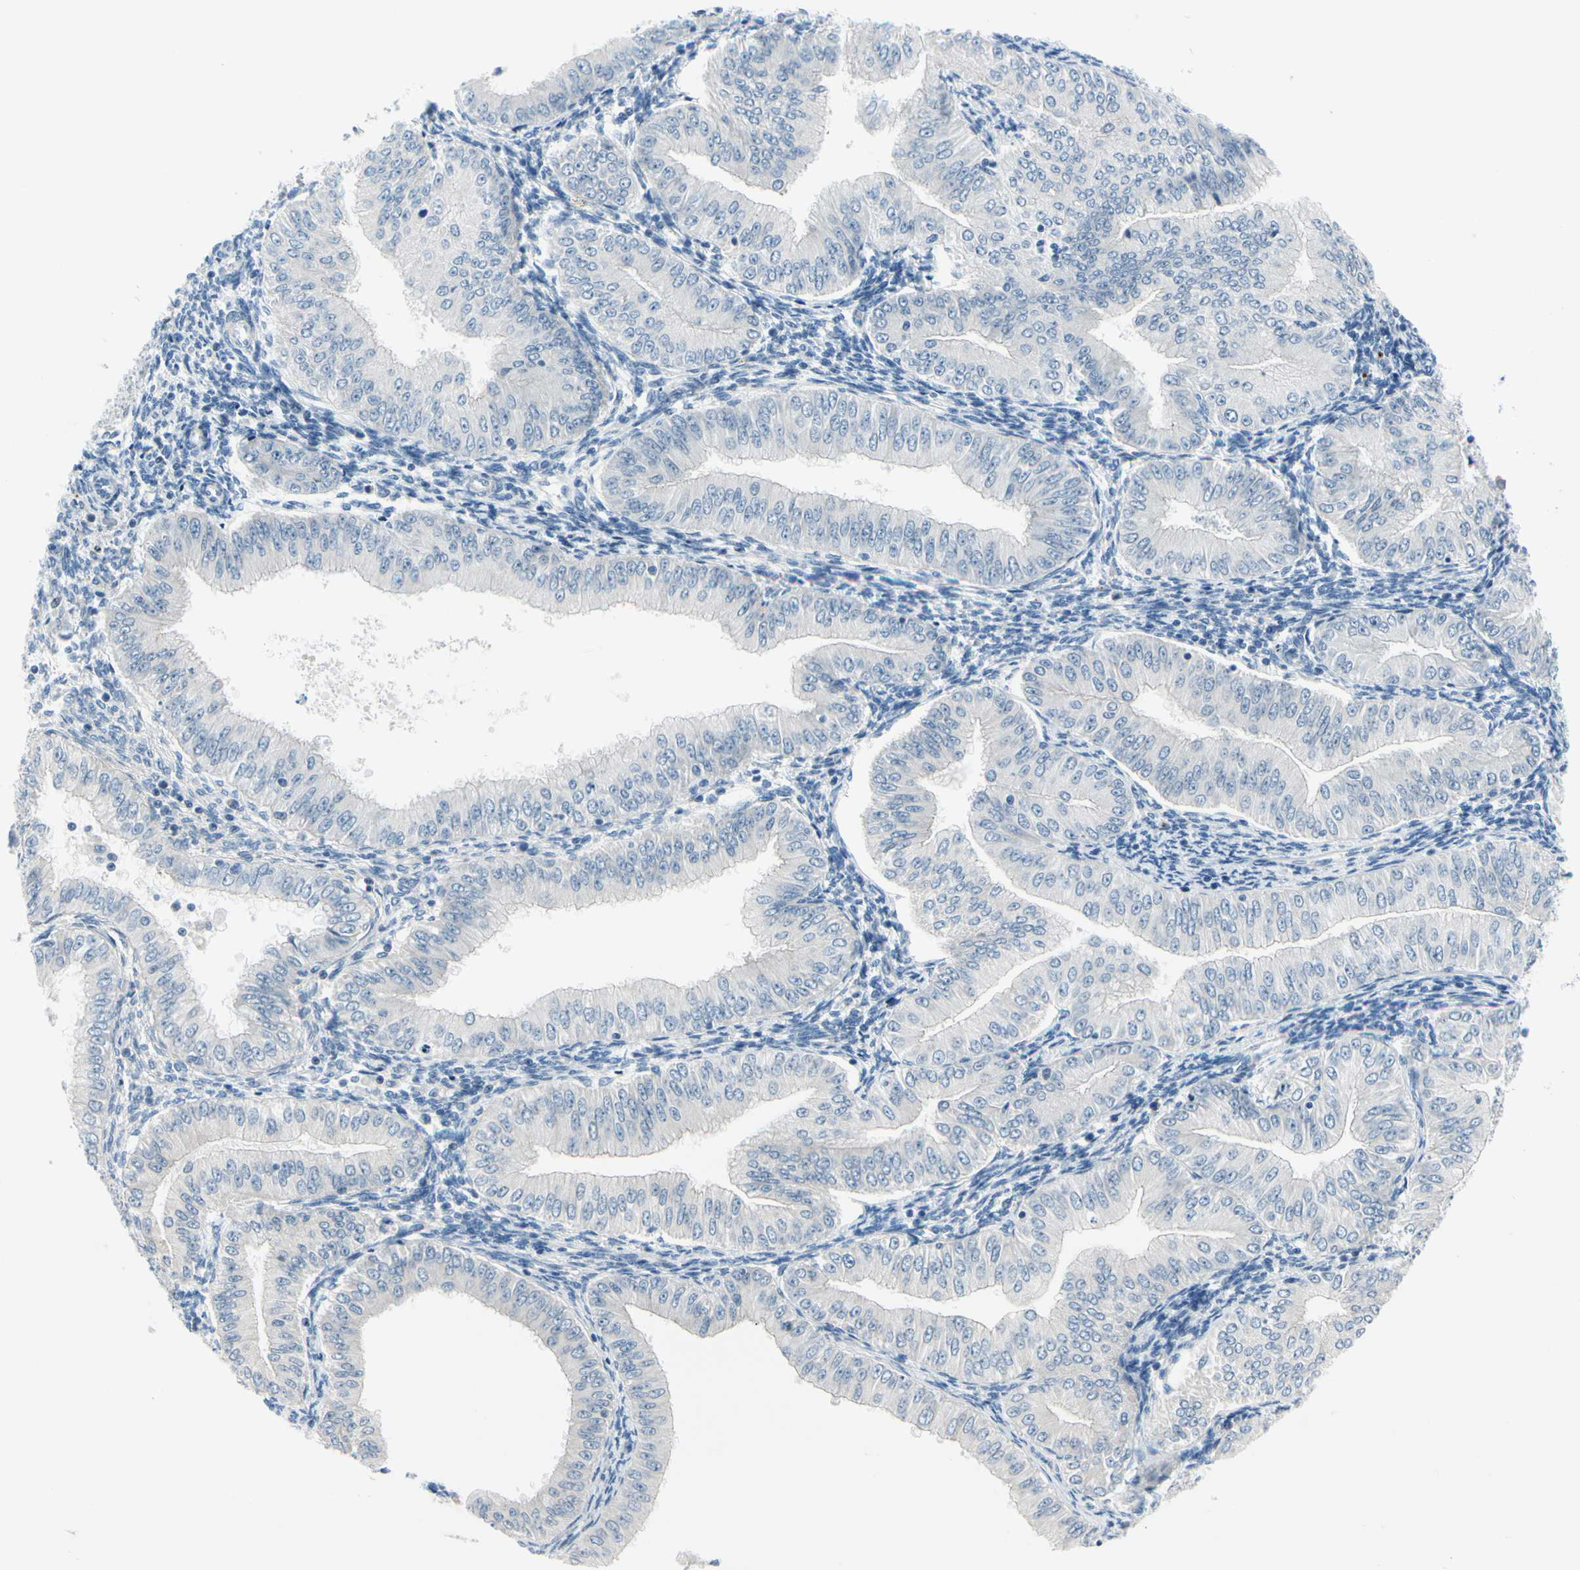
{"staining": {"intensity": "negative", "quantity": "none", "location": "none"}, "tissue": "endometrial cancer", "cell_type": "Tumor cells", "image_type": "cancer", "snomed": [{"axis": "morphology", "description": "Normal tissue, NOS"}, {"axis": "morphology", "description": "Adenocarcinoma, NOS"}, {"axis": "topography", "description": "Endometrium"}], "caption": "Tumor cells are negative for protein expression in human endometrial cancer (adenocarcinoma). The staining was performed using DAB (3,3'-diaminobenzidine) to visualize the protein expression in brown, while the nuclei were stained in blue with hematoxylin (Magnification: 20x).", "gene": "FCER2", "patient": {"sex": "female", "age": 53}}